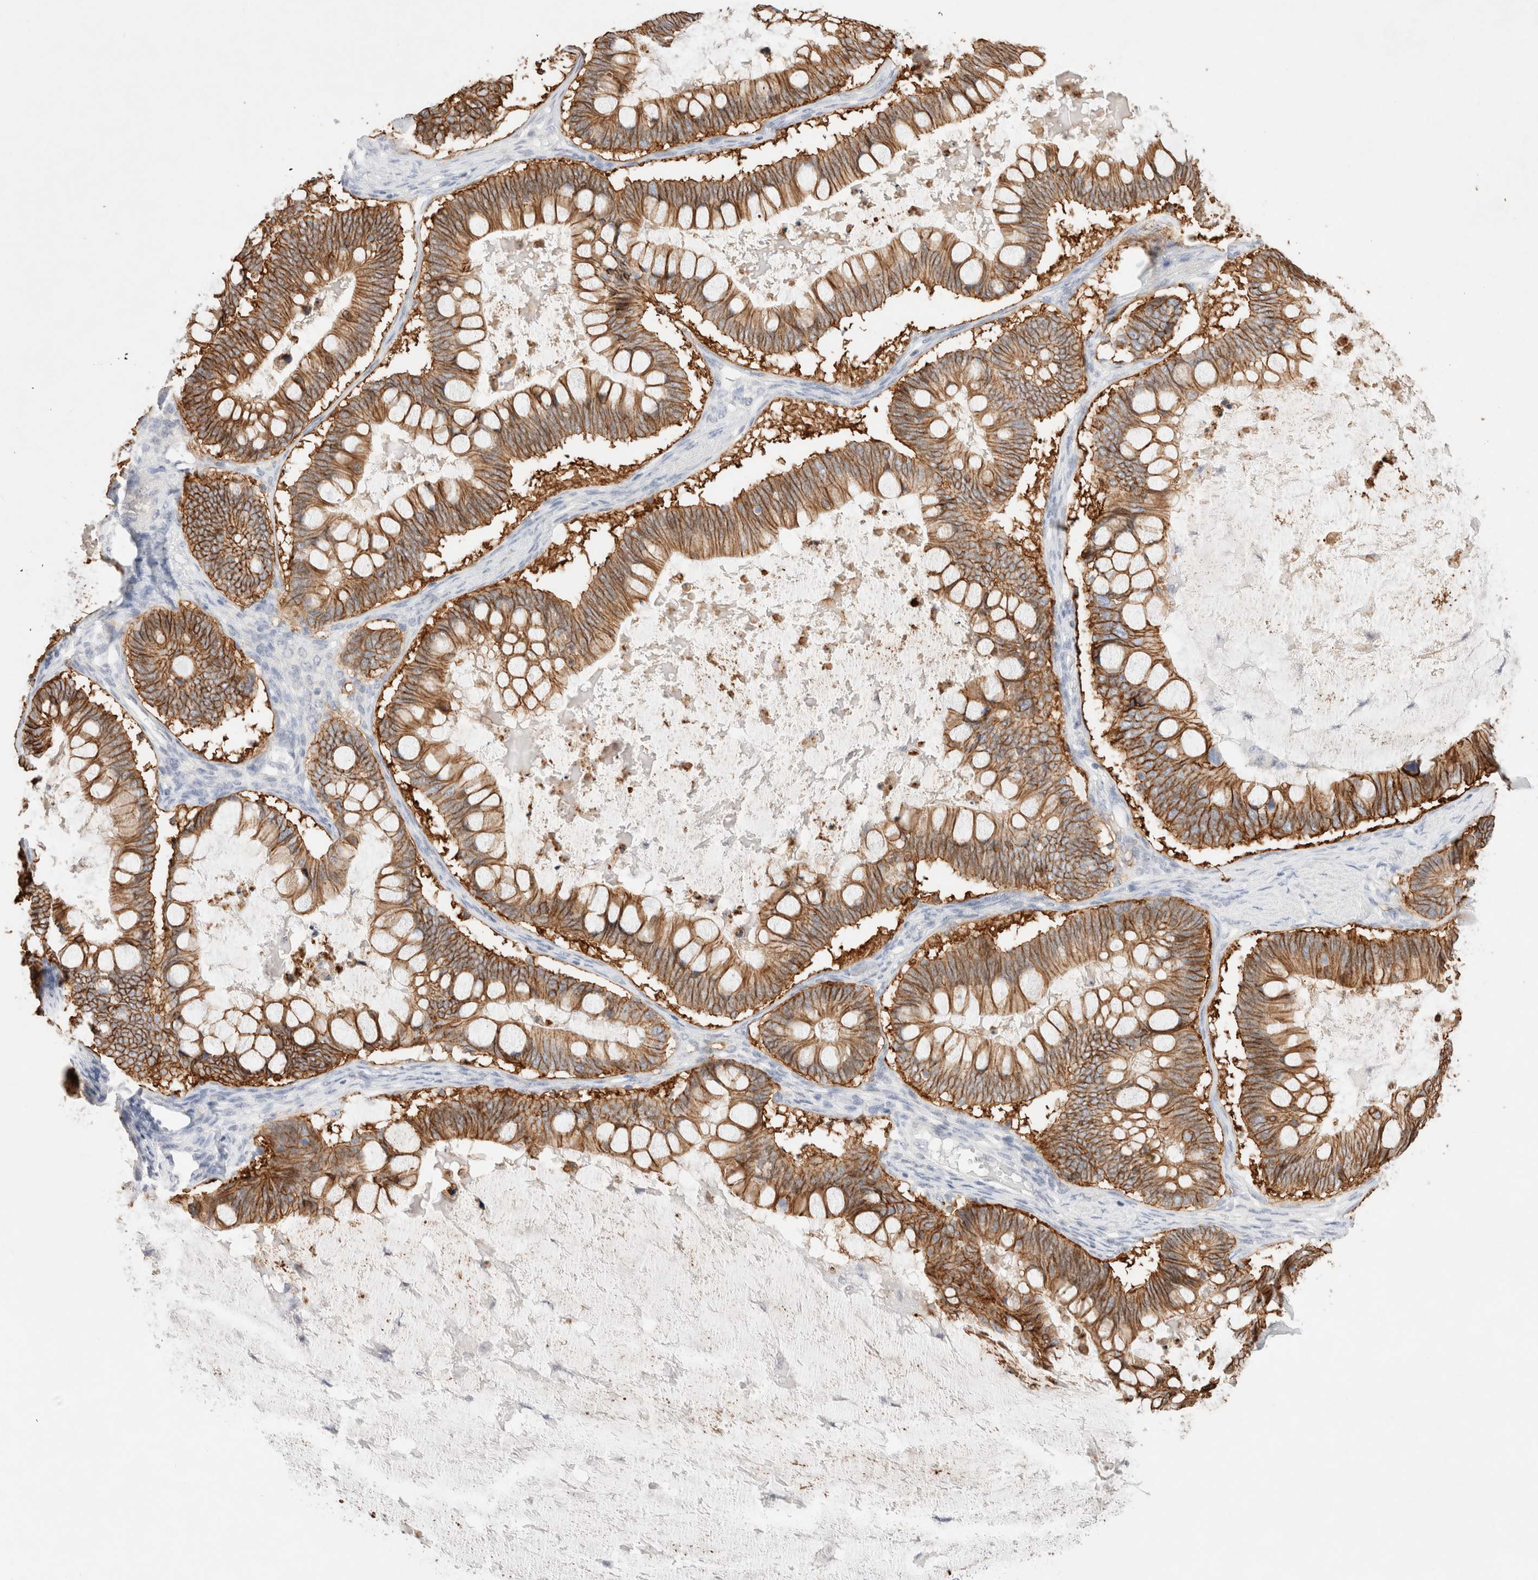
{"staining": {"intensity": "moderate", "quantity": ">75%", "location": "cytoplasmic/membranous"}, "tissue": "ovarian cancer", "cell_type": "Tumor cells", "image_type": "cancer", "snomed": [{"axis": "morphology", "description": "Cystadenocarcinoma, mucinous, NOS"}, {"axis": "topography", "description": "Ovary"}], "caption": "Tumor cells display medium levels of moderate cytoplasmic/membranous staining in approximately >75% of cells in mucinous cystadenocarcinoma (ovarian). The protein is stained brown, and the nuclei are stained in blue (DAB IHC with brightfield microscopy, high magnification).", "gene": "EPCAM", "patient": {"sex": "female", "age": 61}}